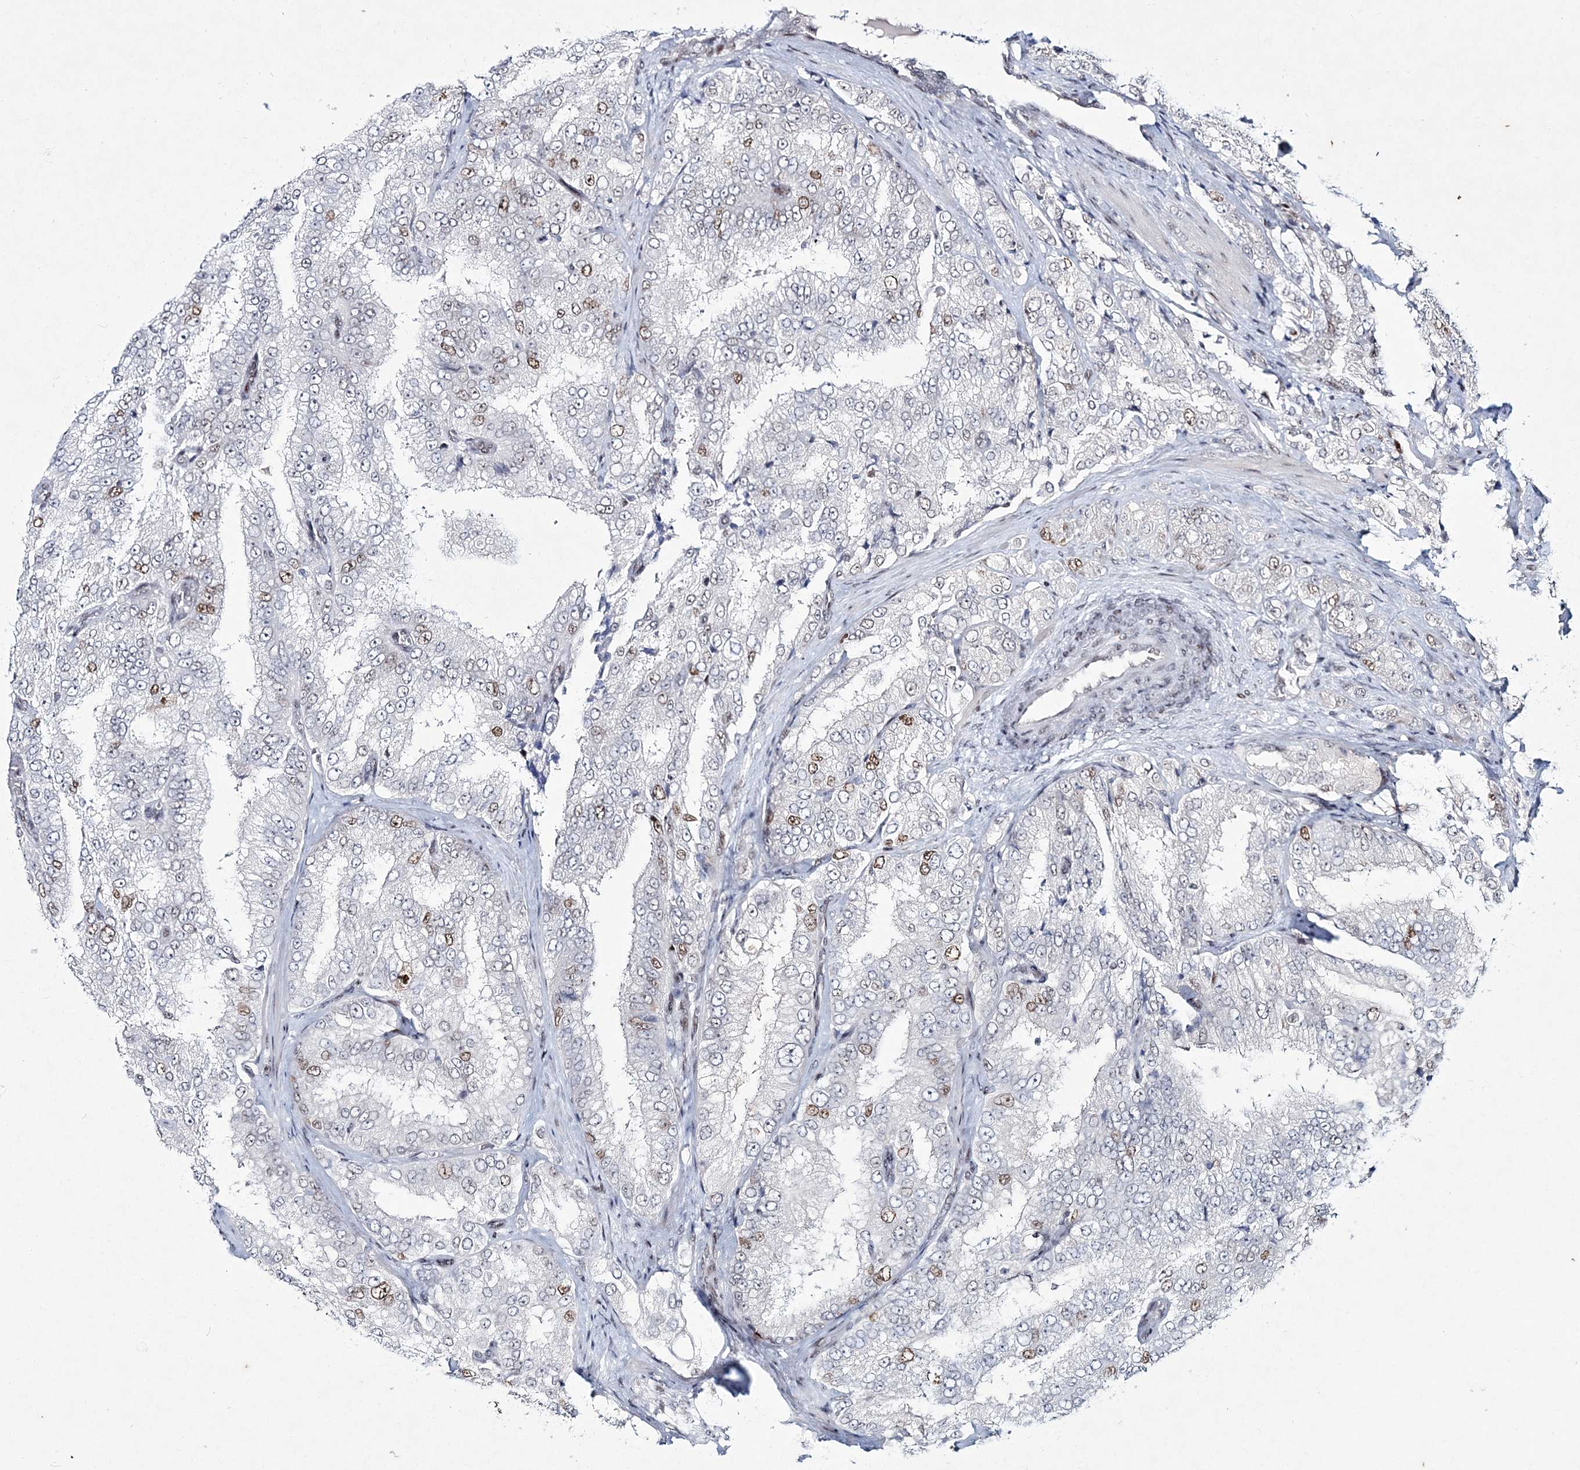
{"staining": {"intensity": "moderate", "quantity": "<25%", "location": "nuclear"}, "tissue": "prostate cancer", "cell_type": "Tumor cells", "image_type": "cancer", "snomed": [{"axis": "morphology", "description": "Adenocarcinoma, High grade"}, {"axis": "topography", "description": "Prostate"}], "caption": "This micrograph demonstrates prostate cancer stained with immunohistochemistry (IHC) to label a protein in brown. The nuclear of tumor cells show moderate positivity for the protein. Nuclei are counter-stained blue.", "gene": "LRRFIP2", "patient": {"sex": "male", "age": 58}}